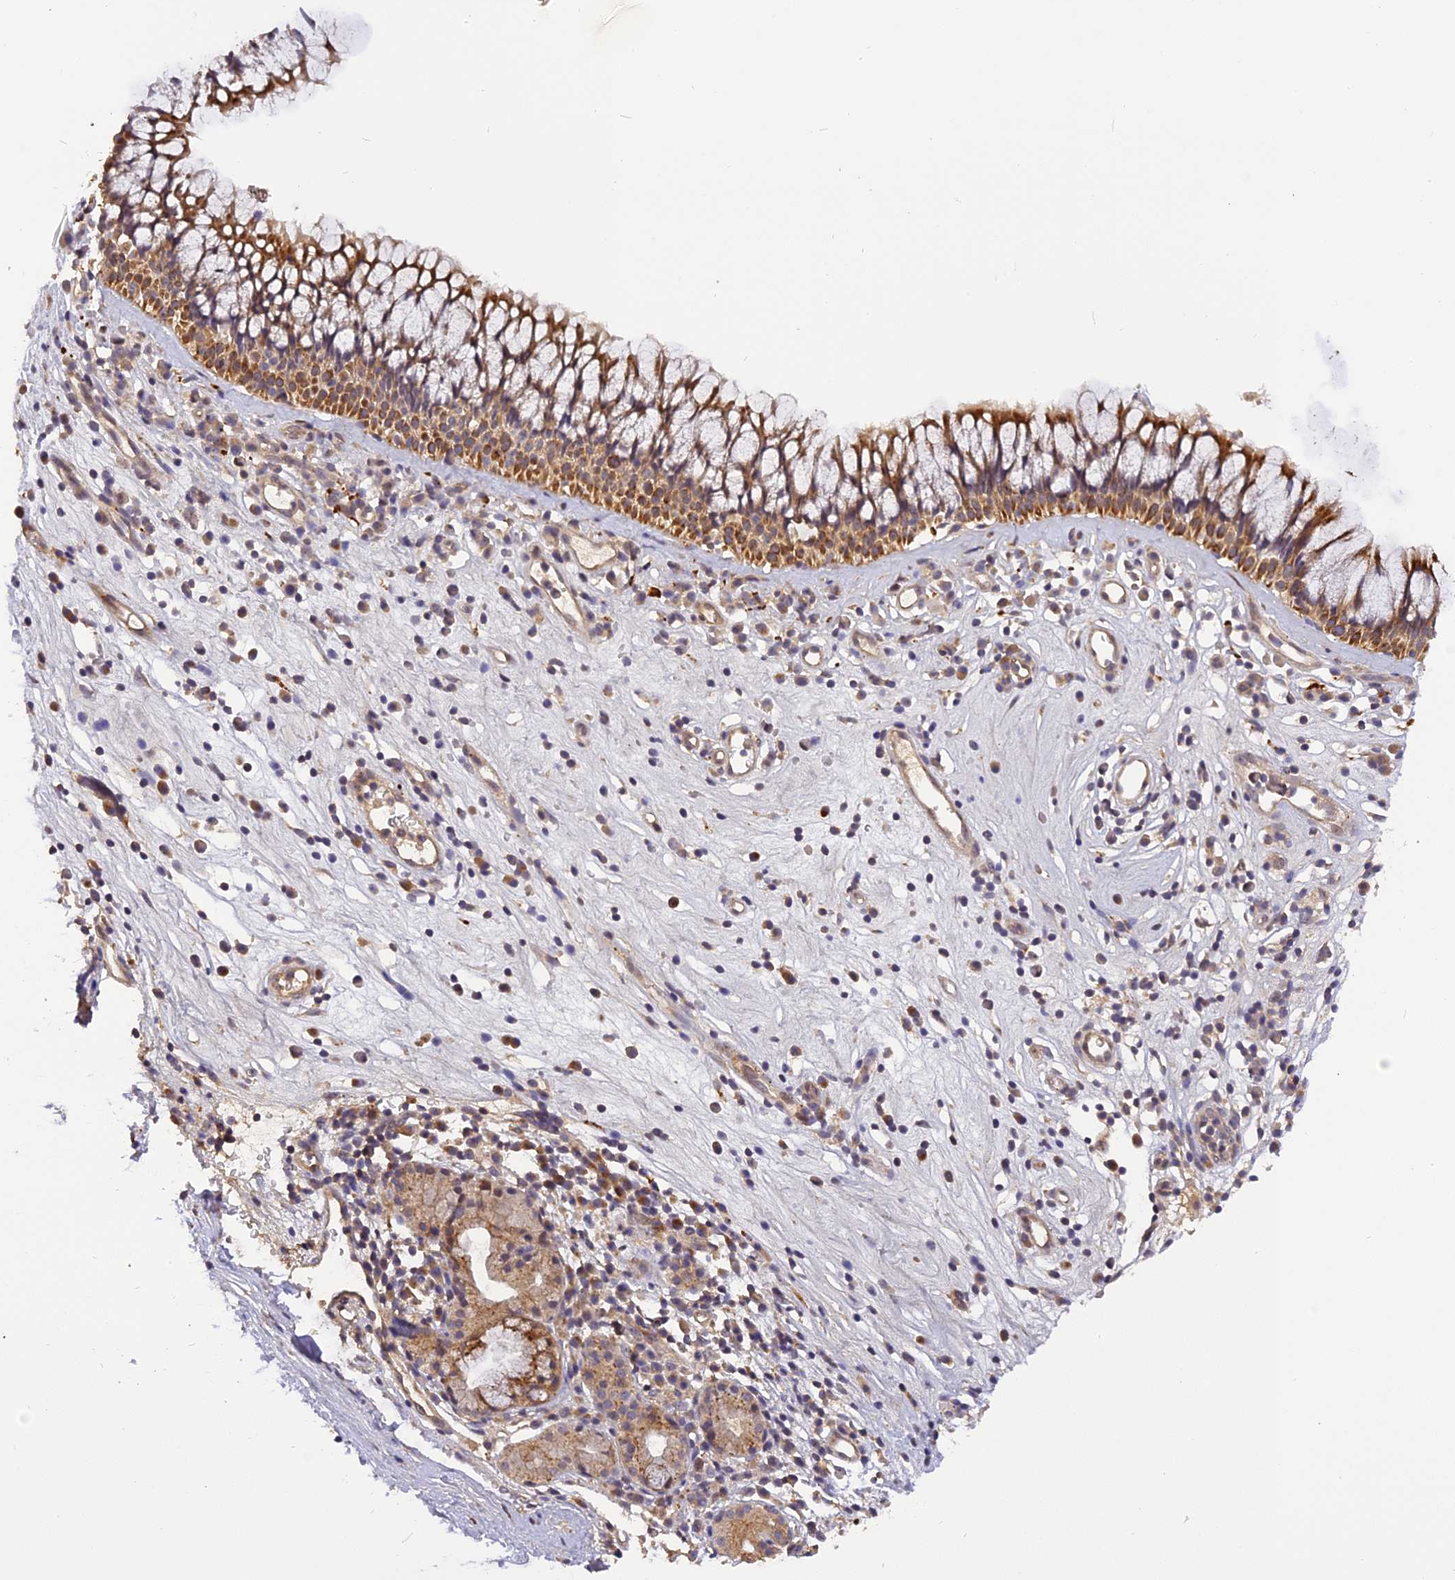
{"staining": {"intensity": "moderate", "quantity": ">75%", "location": "cytoplasmic/membranous"}, "tissue": "nasopharynx", "cell_type": "Respiratory epithelial cells", "image_type": "normal", "snomed": [{"axis": "morphology", "description": "Normal tissue, NOS"}, {"axis": "morphology", "description": "Inflammation, NOS"}, {"axis": "morphology", "description": "Malignant melanoma, Metastatic site"}, {"axis": "topography", "description": "Nasopharynx"}], "caption": "Human nasopharynx stained for a protein (brown) displays moderate cytoplasmic/membranous positive staining in about >75% of respiratory epithelial cells.", "gene": "FNIP2", "patient": {"sex": "male", "age": 70}}